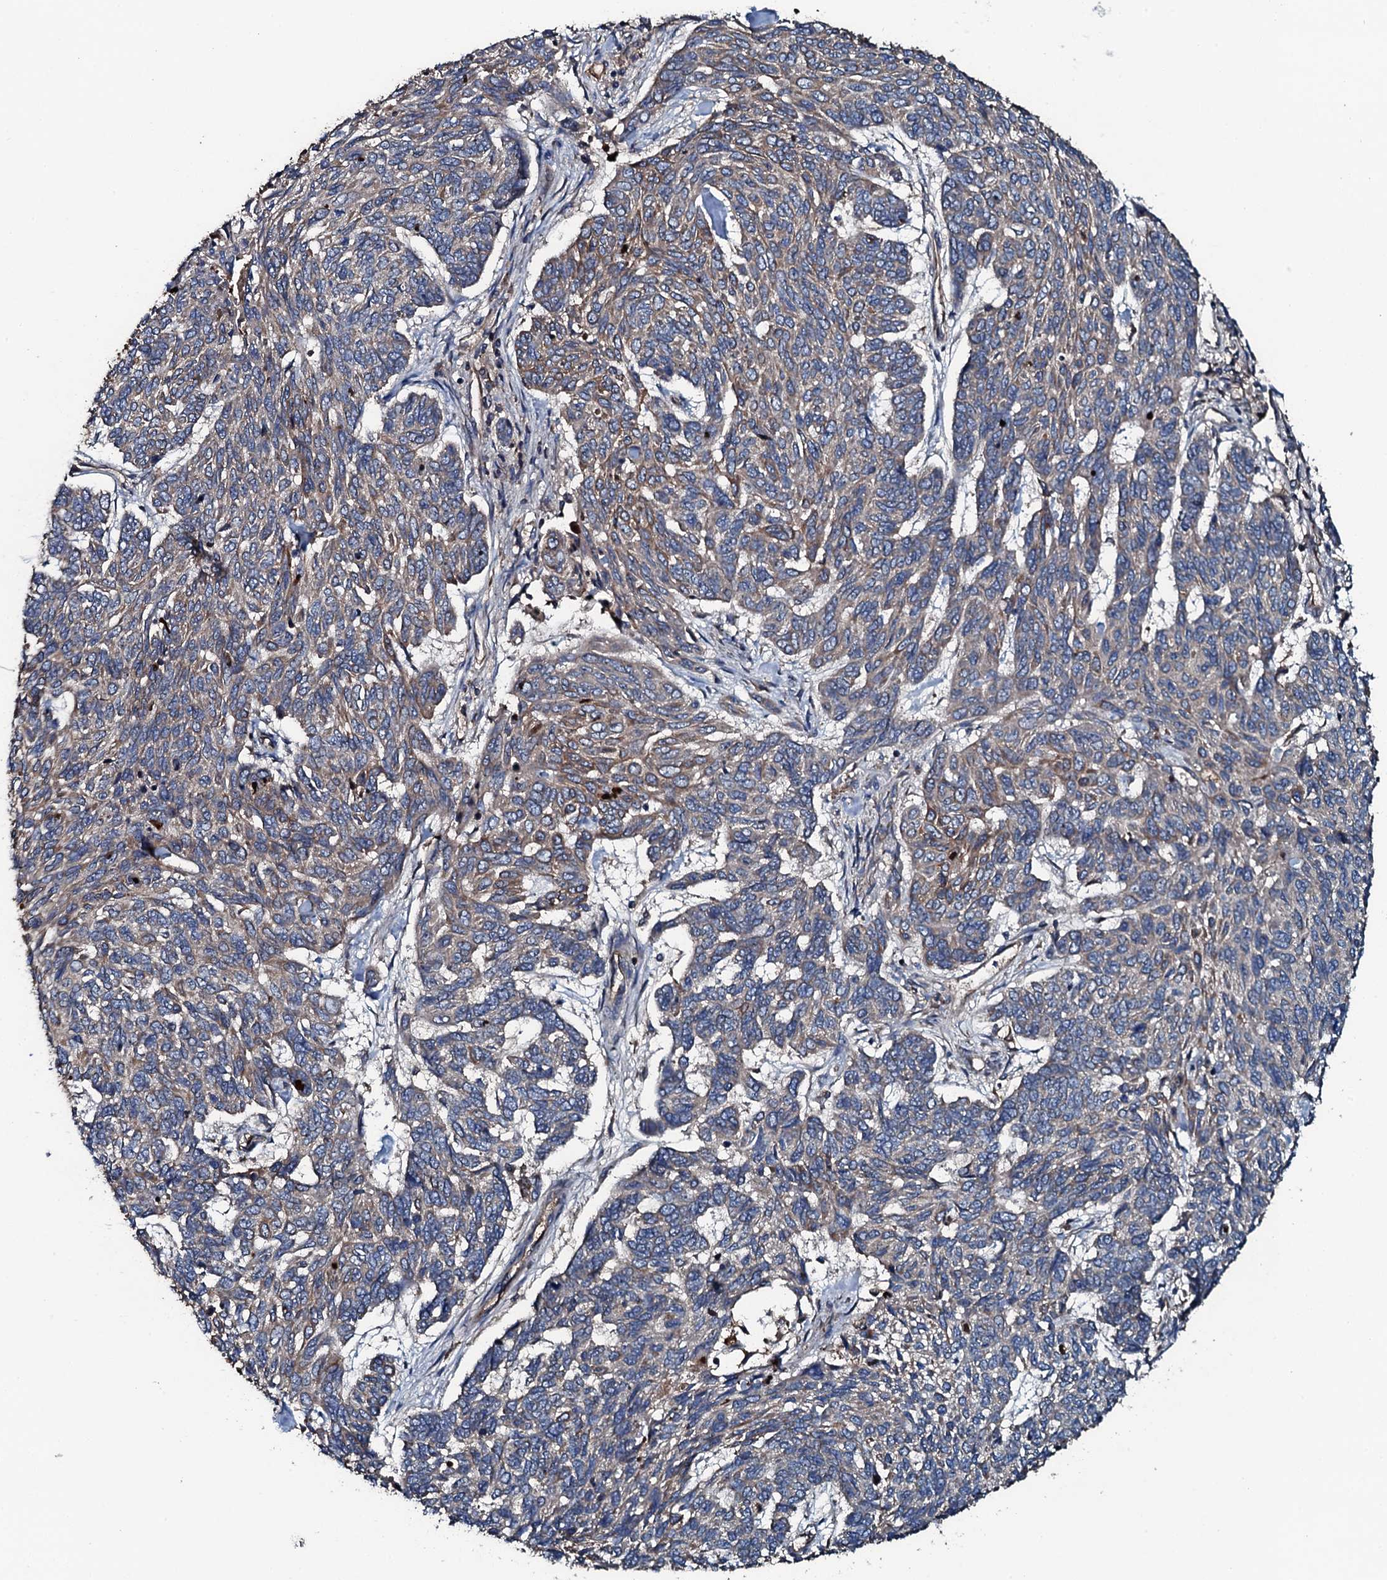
{"staining": {"intensity": "weak", "quantity": "25%-75%", "location": "cytoplasmic/membranous"}, "tissue": "skin cancer", "cell_type": "Tumor cells", "image_type": "cancer", "snomed": [{"axis": "morphology", "description": "Basal cell carcinoma"}, {"axis": "topography", "description": "Skin"}], "caption": "Skin cancer stained with a brown dye displays weak cytoplasmic/membranous positive positivity in about 25%-75% of tumor cells.", "gene": "TRIM7", "patient": {"sex": "female", "age": 65}}